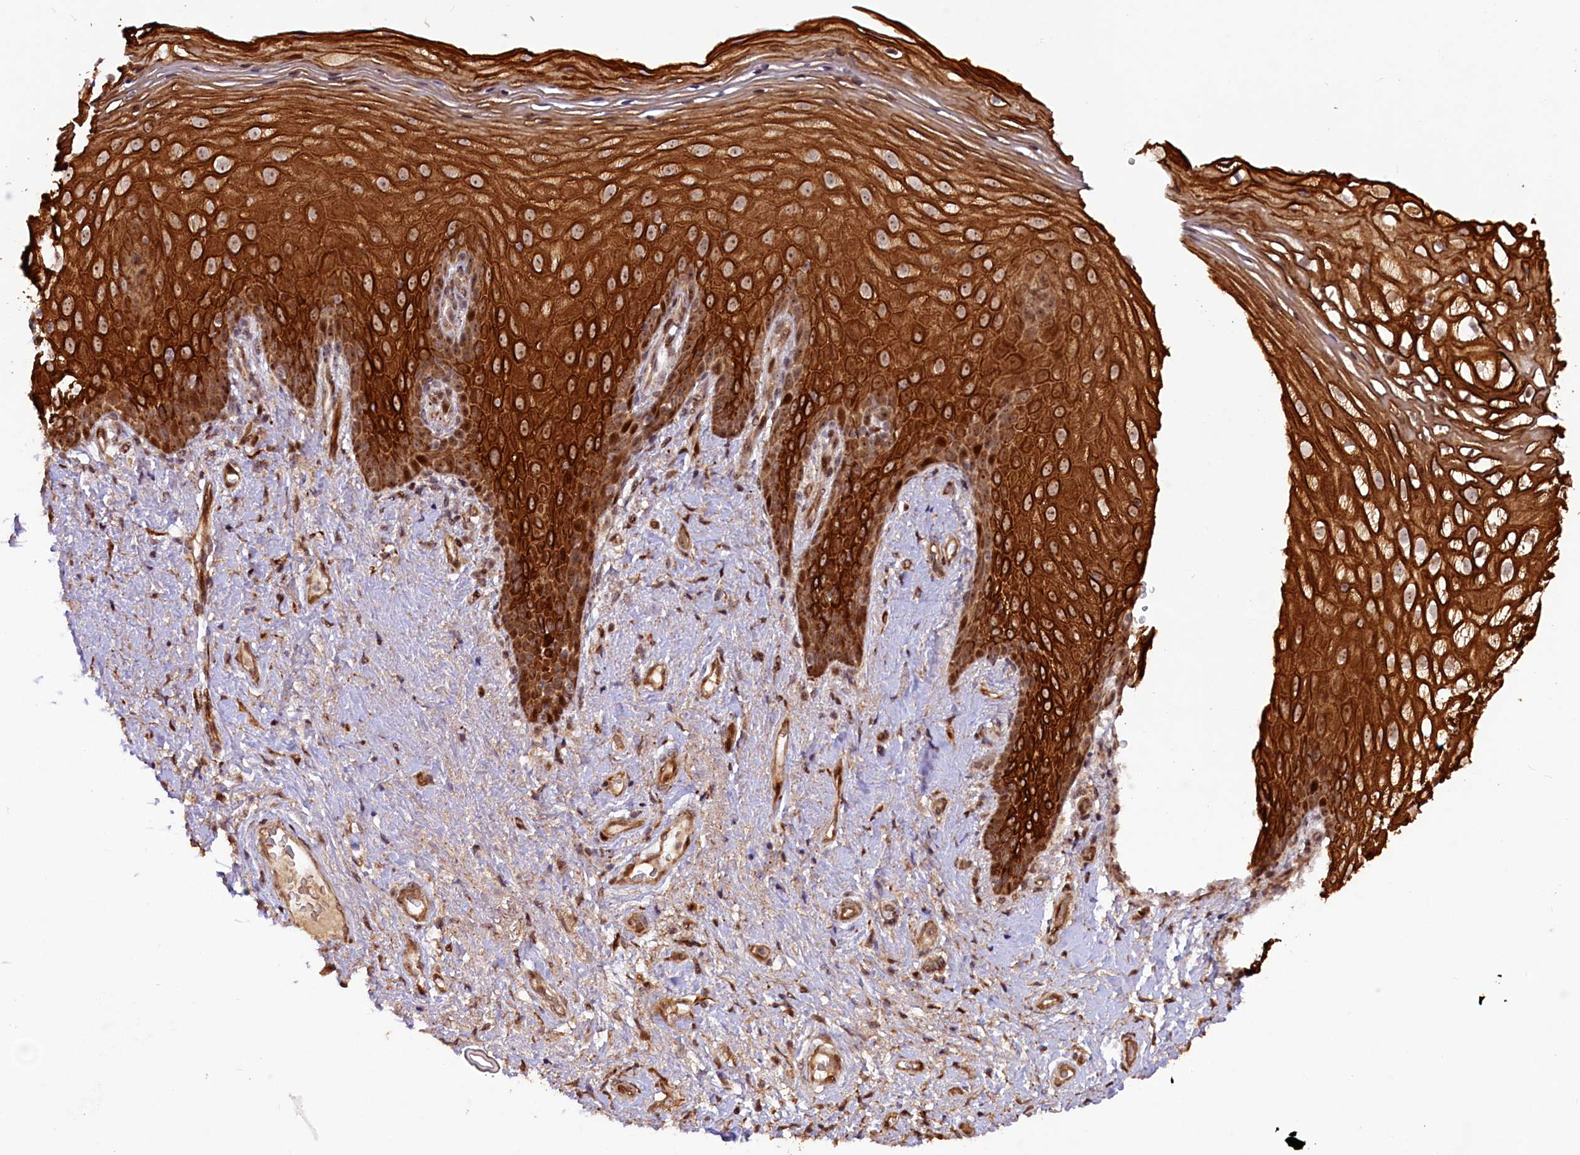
{"staining": {"intensity": "strong", "quantity": ">75%", "location": "cytoplasmic/membranous"}, "tissue": "vagina", "cell_type": "Squamous epithelial cells", "image_type": "normal", "snomed": [{"axis": "morphology", "description": "Normal tissue, NOS"}, {"axis": "topography", "description": "Vagina"}], "caption": "An IHC image of unremarkable tissue is shown. Protein staining in brown highlights strong cytoplasmic/membranous positivity in vagina within squamous epithelial cells. (brown staining indicates protein expression, while blue staining denotes nuclei).", "gene": "SHPRH", "patient": {"sex": "female", "age": 60}}